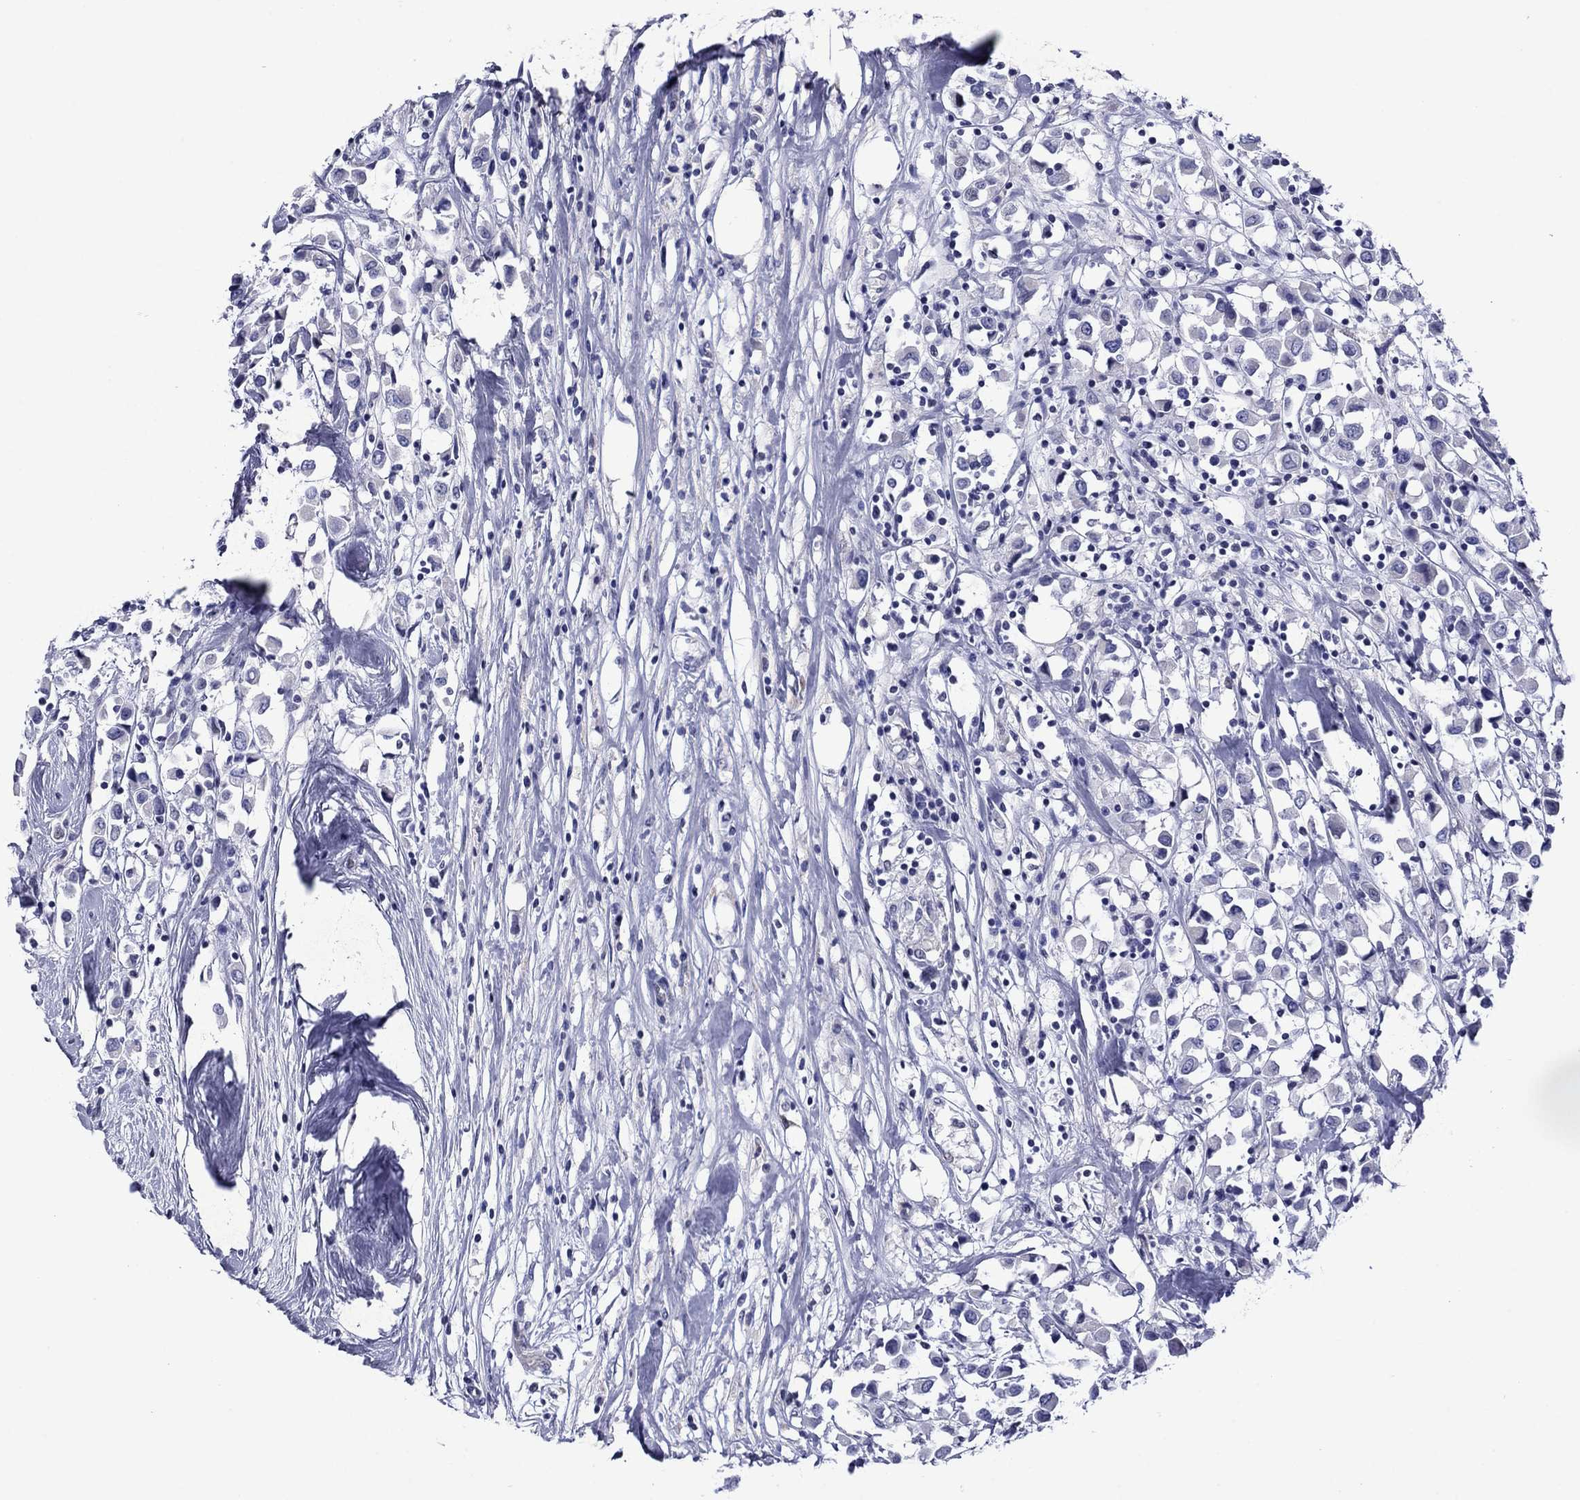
{"staining": {"intensity": "negative", "quantity": "none", "location": "none"}, "tissue": "breast cancer", "cell_type": "Tumor cells", "image_type": "cancer", "snomed": [{"axis": "morphology", "description": "Duct carcinoma"}, {"axis": "topography", "description": "Breast"}], "caption": "Immunohistochemistry (IHC) micrograph of breast cancer stained for a protein (brown), which reveals no staining in tumor cells.", "gene": "PIWIL1", "patient": {"sex": "female", "age": 61}}